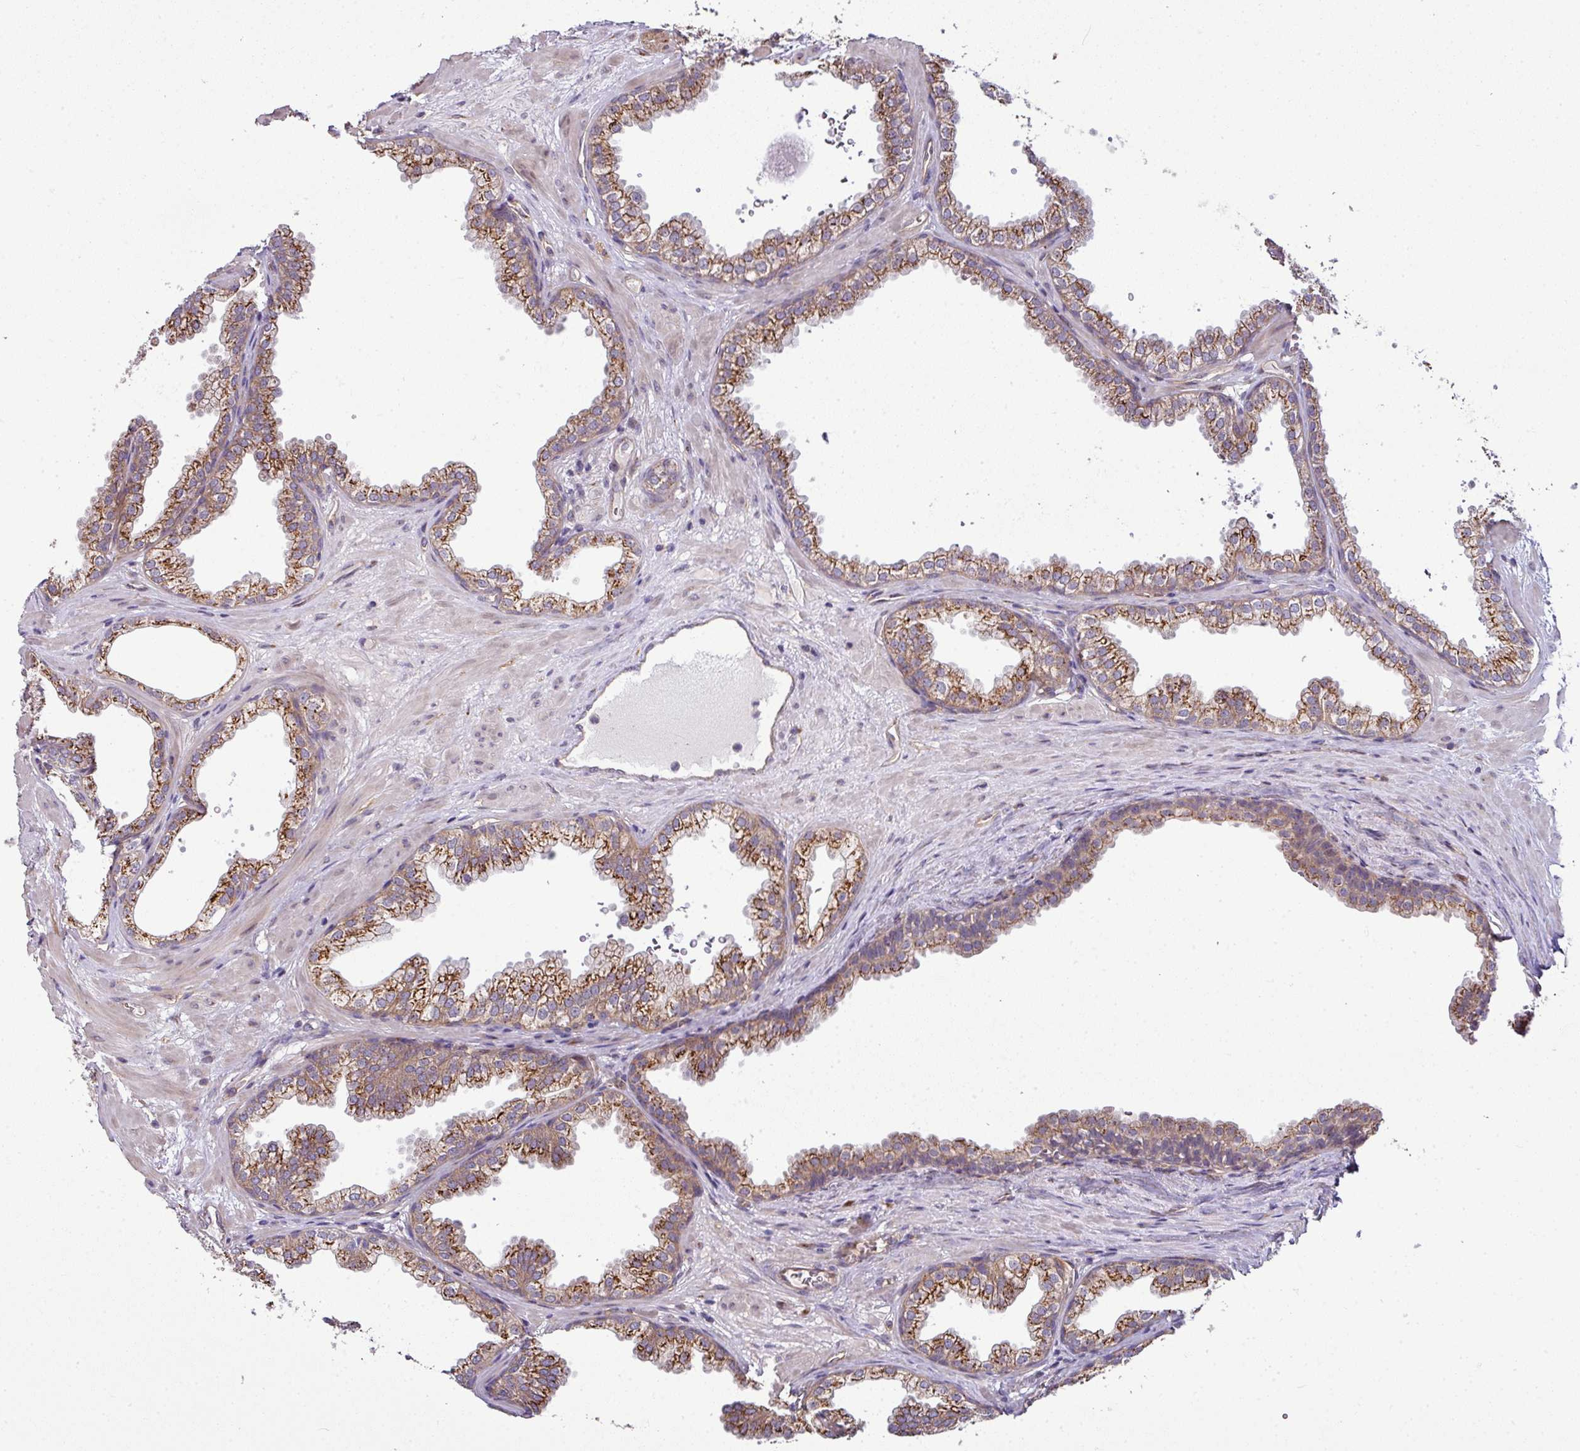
{"staining": {"intensity": "strong", "quantity": ">75%", "location": "cytoplasmic/membranous"}, "tissue": "prostate", "cell_type": "Glandular cells", "image_type": "normal", "snomed": [{"axis": "morphology", "description": "Normal tissue, NOS"}, {"axis": "topography", "description": "Prostate"}], "caption": "Brown immunohistochemical staining in benign prostate exhibits strong cytoplasmic/membranous positivity in about >75% of glandular cells.", "gene": "TIMMDC1", "patient": {"sex": "male", "age": 37}}